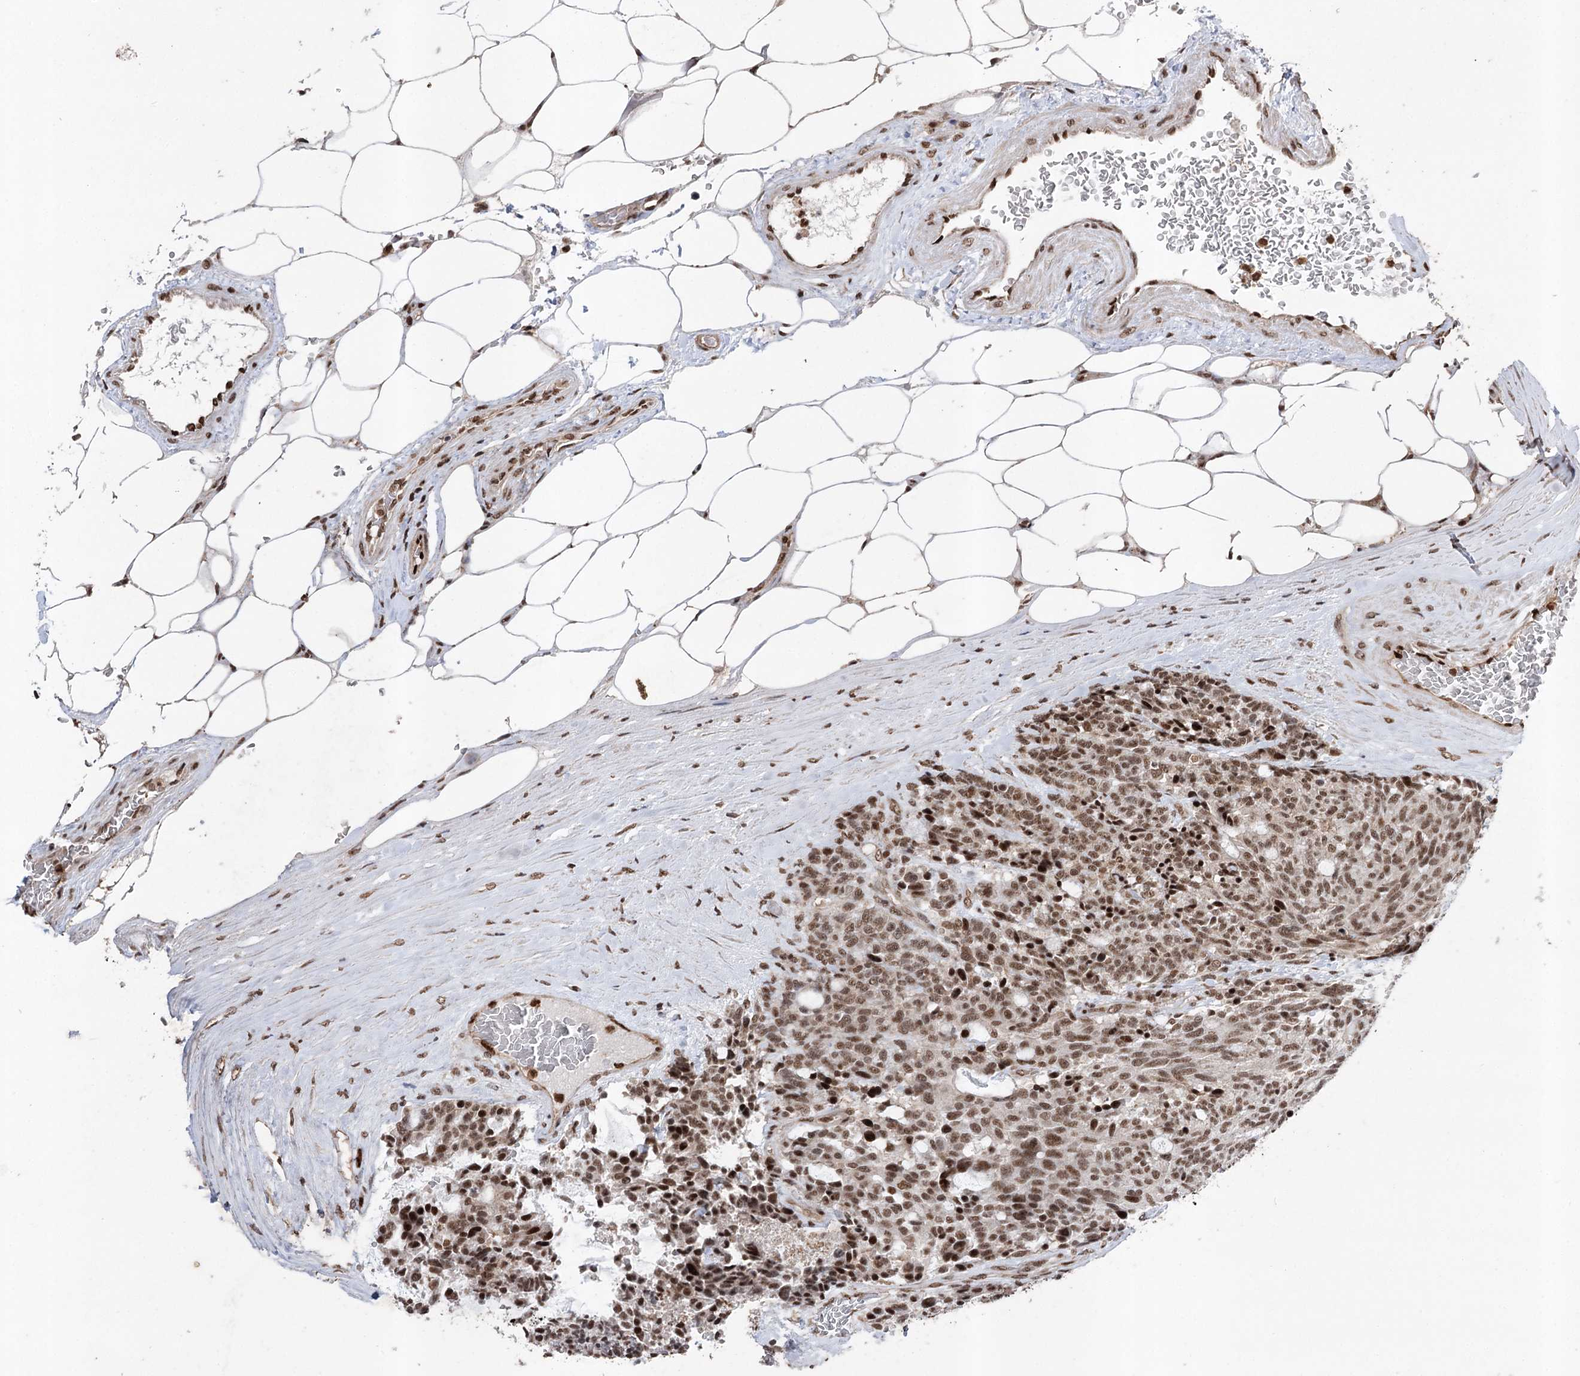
{"staining": {"intensity": "moderate", "quantity": ">75%", "location": "nuclear"}, "tissue": "carcinoid", "cell_type": "Tumor cells", "image_type": "cancer", "snomed": [{"axis": "morphology", "description": "Carcinoid, malignant, NOS"}, {"axis": "topography", "description": "Pancreas"}], "caption": "Immunohistochemistry (IHC) (DAB) staining of human carcinoid shows moderate nuclear protein expression in approximately >75% of tumor cells.", "gene": "PDCD4", "patient": {"sex": "female", "age": 54}}